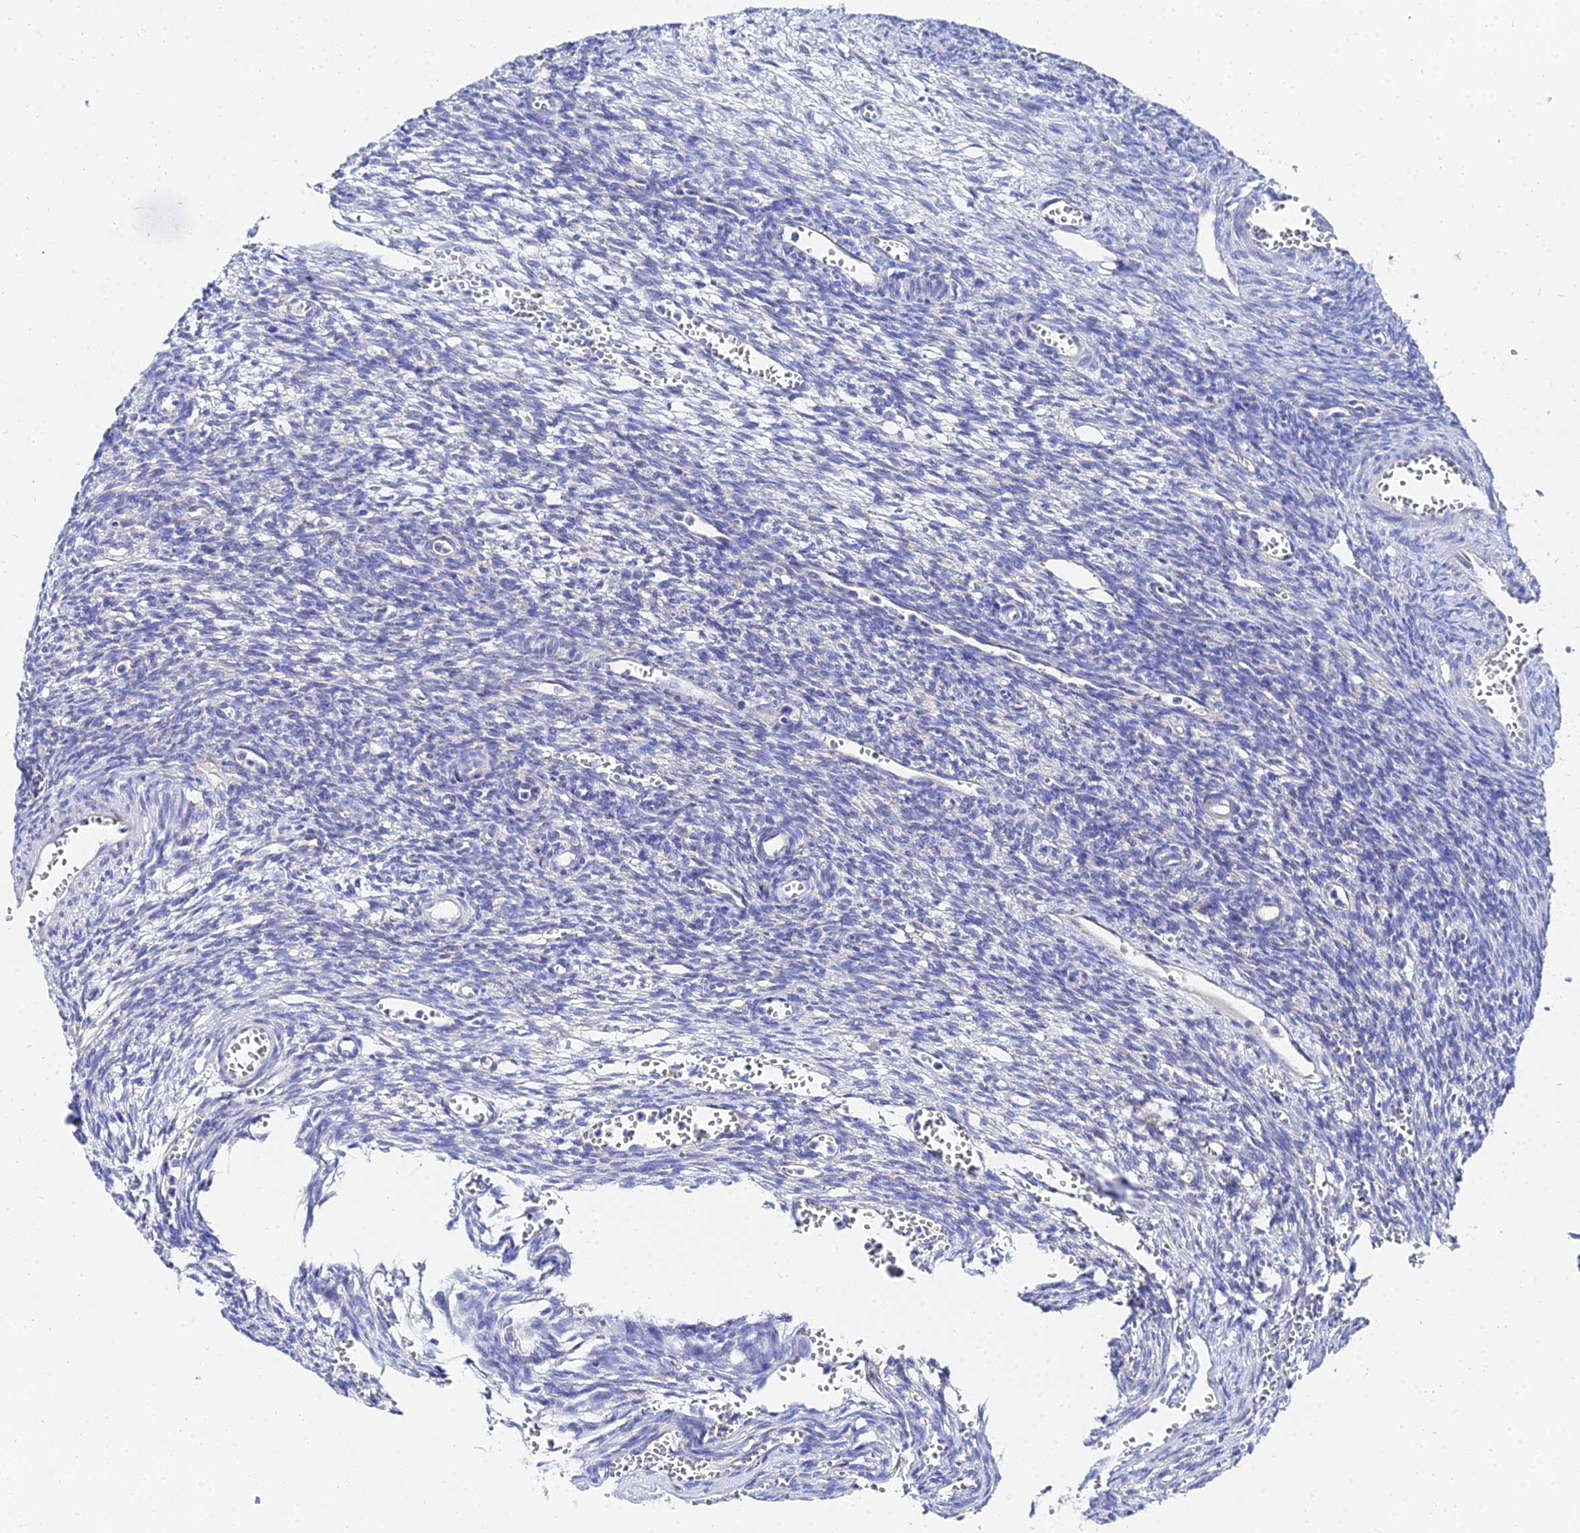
{"staining": {"intensity": "negative", "quantity": "none", "location": "none"}, "tissue": "ovary", "cell_type": "Ovarian stroma cells", "image_type": "normal", "snomed": [{"axis": "morphology", "description": "Normal tissue, NOS"}, {"axis": "topography", "description": "Ovary"}], "caption": "This is an immunohistochemistry (IHC) image of benign ovary. There is no expression in ovarian stroma cells.", "gene": "PTTG1", "patient": {"sex": "female", "age": 39}}